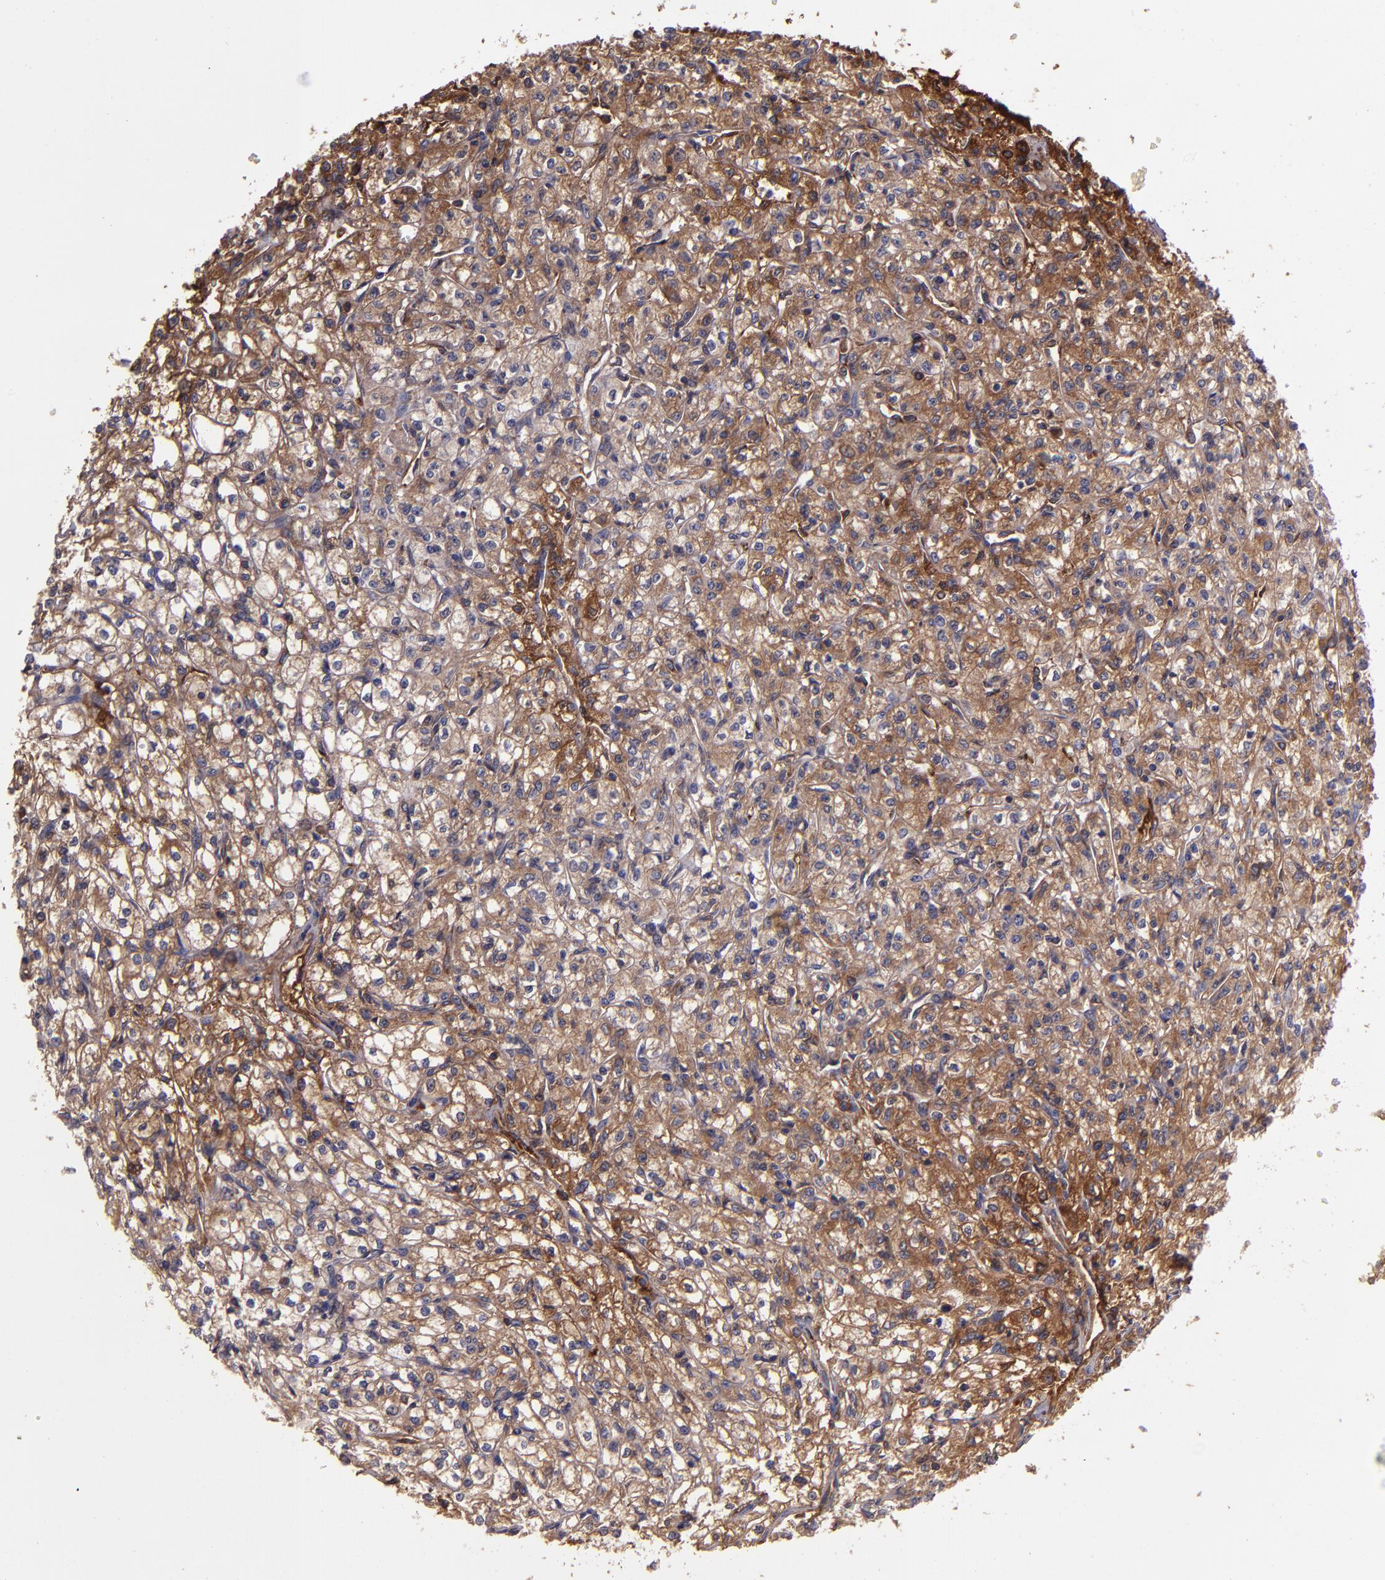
{"staining": {"intensity": "moderate", "quantity": "25%-75%", "location": "cytoplasmic/membranous"}, "tissue": "renal cancer", "cell_type": "Tumor cells", "image_type": "cancer", "snomed": [{"axis": "morphology", "description": "Adenocarcinoma, NOS"}, {"axis": "topography", "description": "Kidney"}], "caption": "Renal adenocarcinoma stained for a protein shows moderate cytoplasmic/membranous positivity in tumor cells.", "gene": "A2M", "patient": {"sex": "male", "age": 61}}